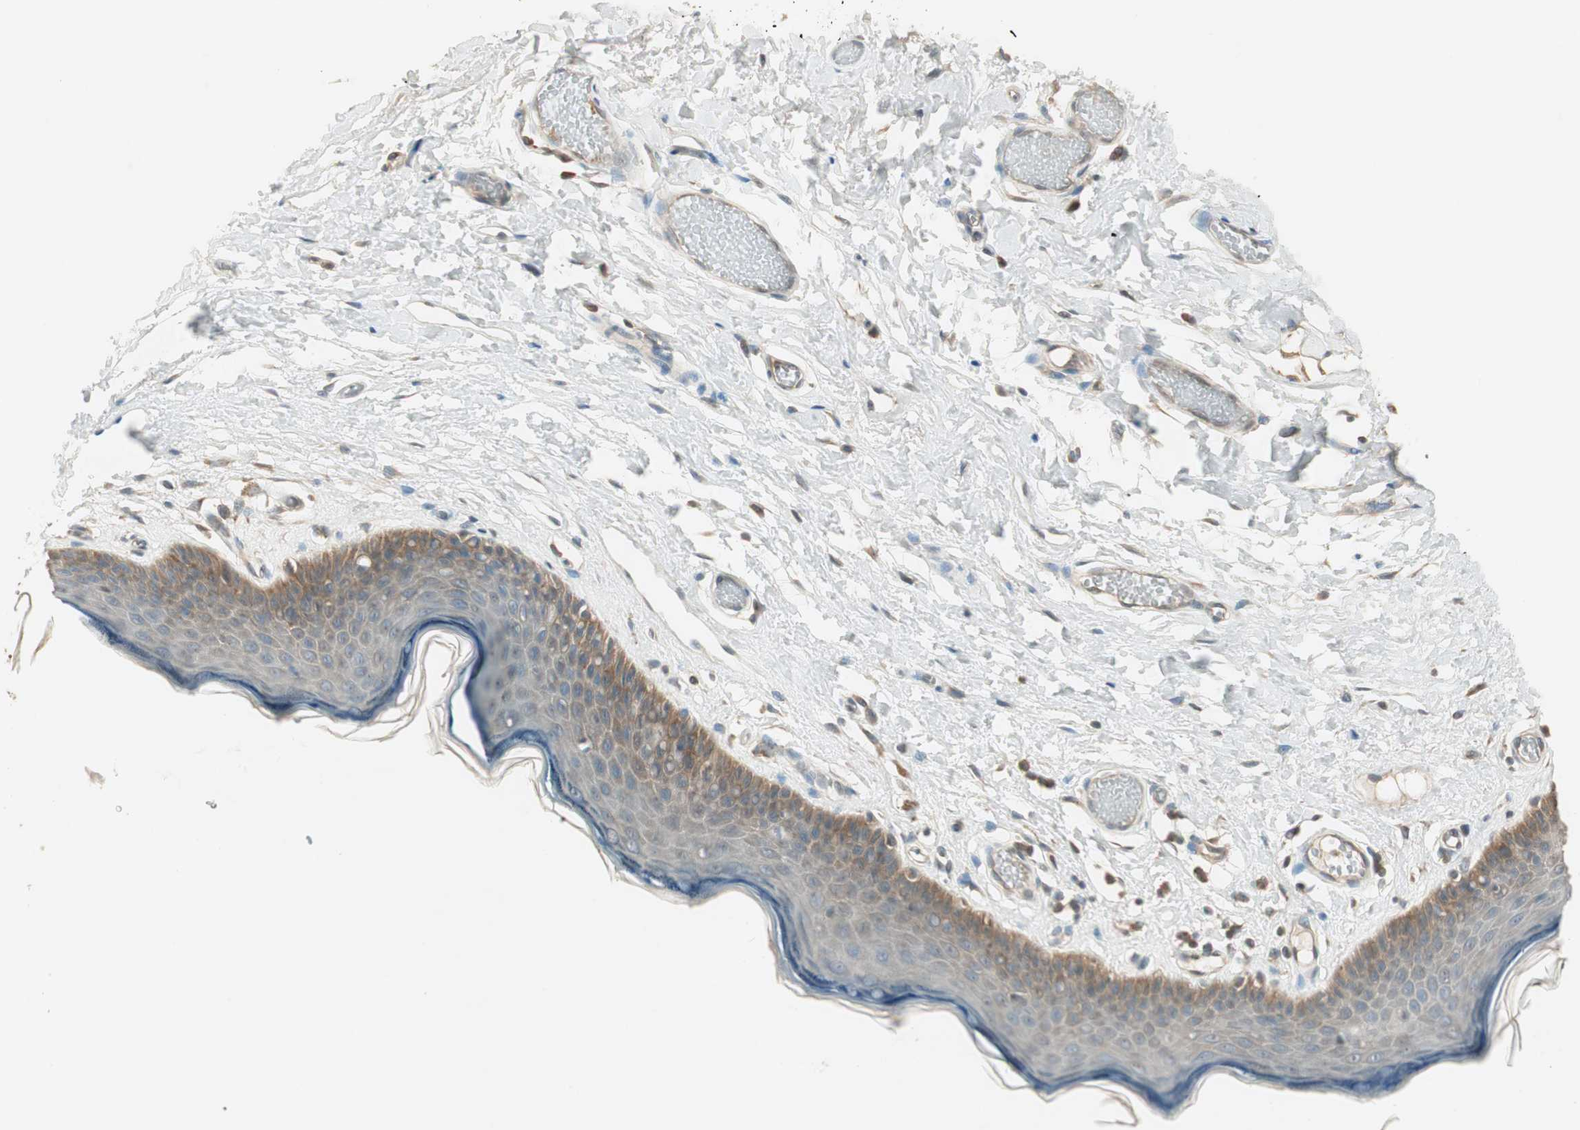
{"staining": {"intensity": "weak", "quantity": "<25%", "location": "cytoplasmic/membranous"}, "tissue": "skin", "cell_type": "Epidermal cells", "image_type": "normal", "snomed": [{"axis": "morphology", "description": "Normal tissue, NOS"}, {"axis": "morphology", "description": "Inflammation, NOS"}, {"axis": "topography", "description": "Vulva"}], "caption": "Histopathology image shows no protein staining in epidermal cells of benign skin.", "gene": "IPO5", "patient": {"sex": "female", "age": 84}}